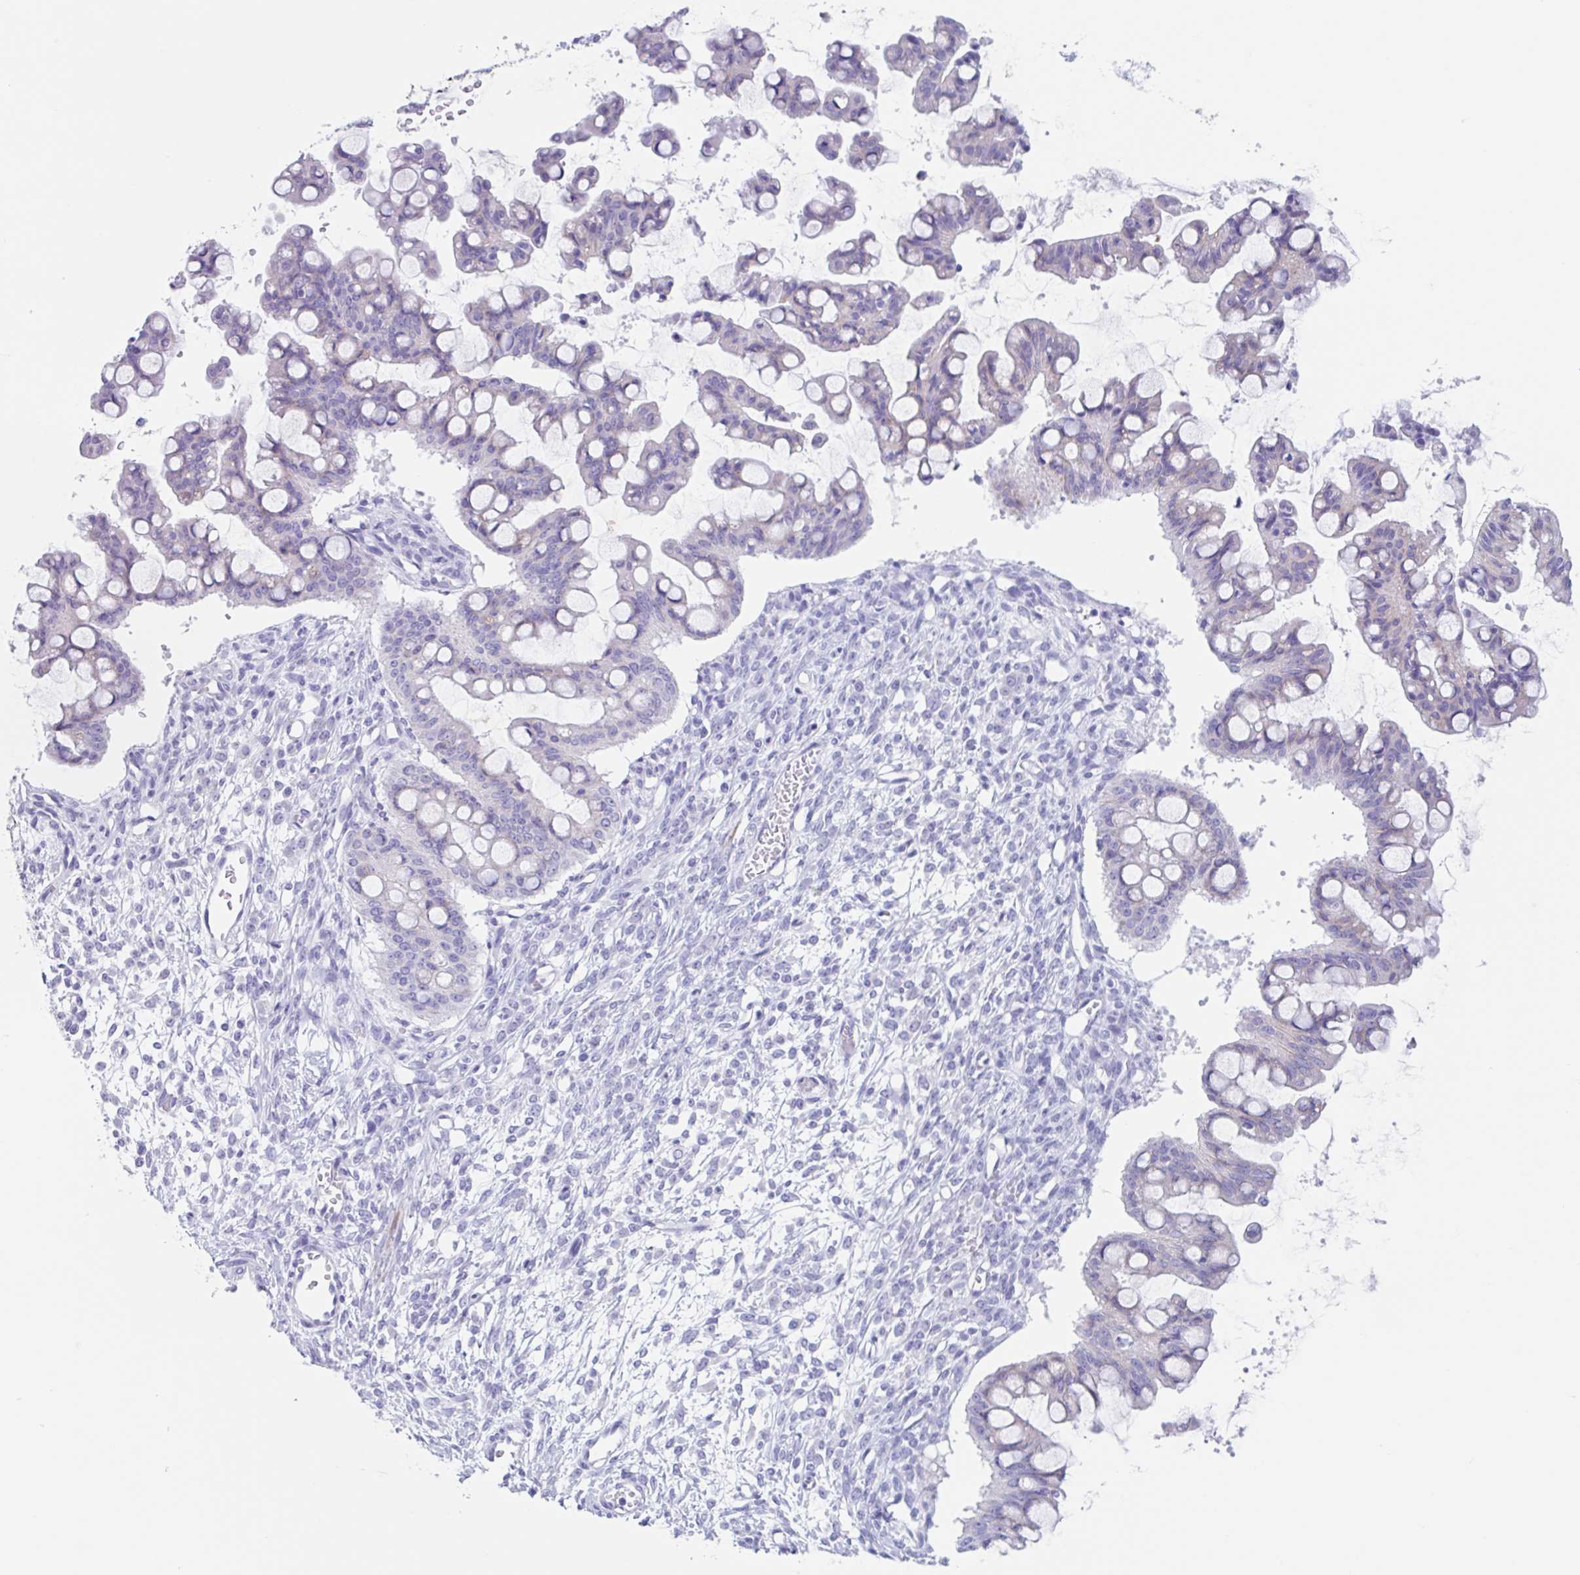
{"staining": {"intensity": "negative", "quantity": "none", "location": "none"}, "tissue": "ovarian cancer", "cell_type": "Tumor cells", "image_type": "cancer", "snomed": [{"axis": "morphology", "description": "Cystadenocarcinoma, mucinous, NOS"}, {"axis": "topography", "description": "Ovary"}], "caption": "Immunohistochemistry of mucinous cystadenocarcinoma (ovarian) displays no expression in tumor cells.", "gene": "CPTP", "patient": {"sex": "female", "age": 73}}